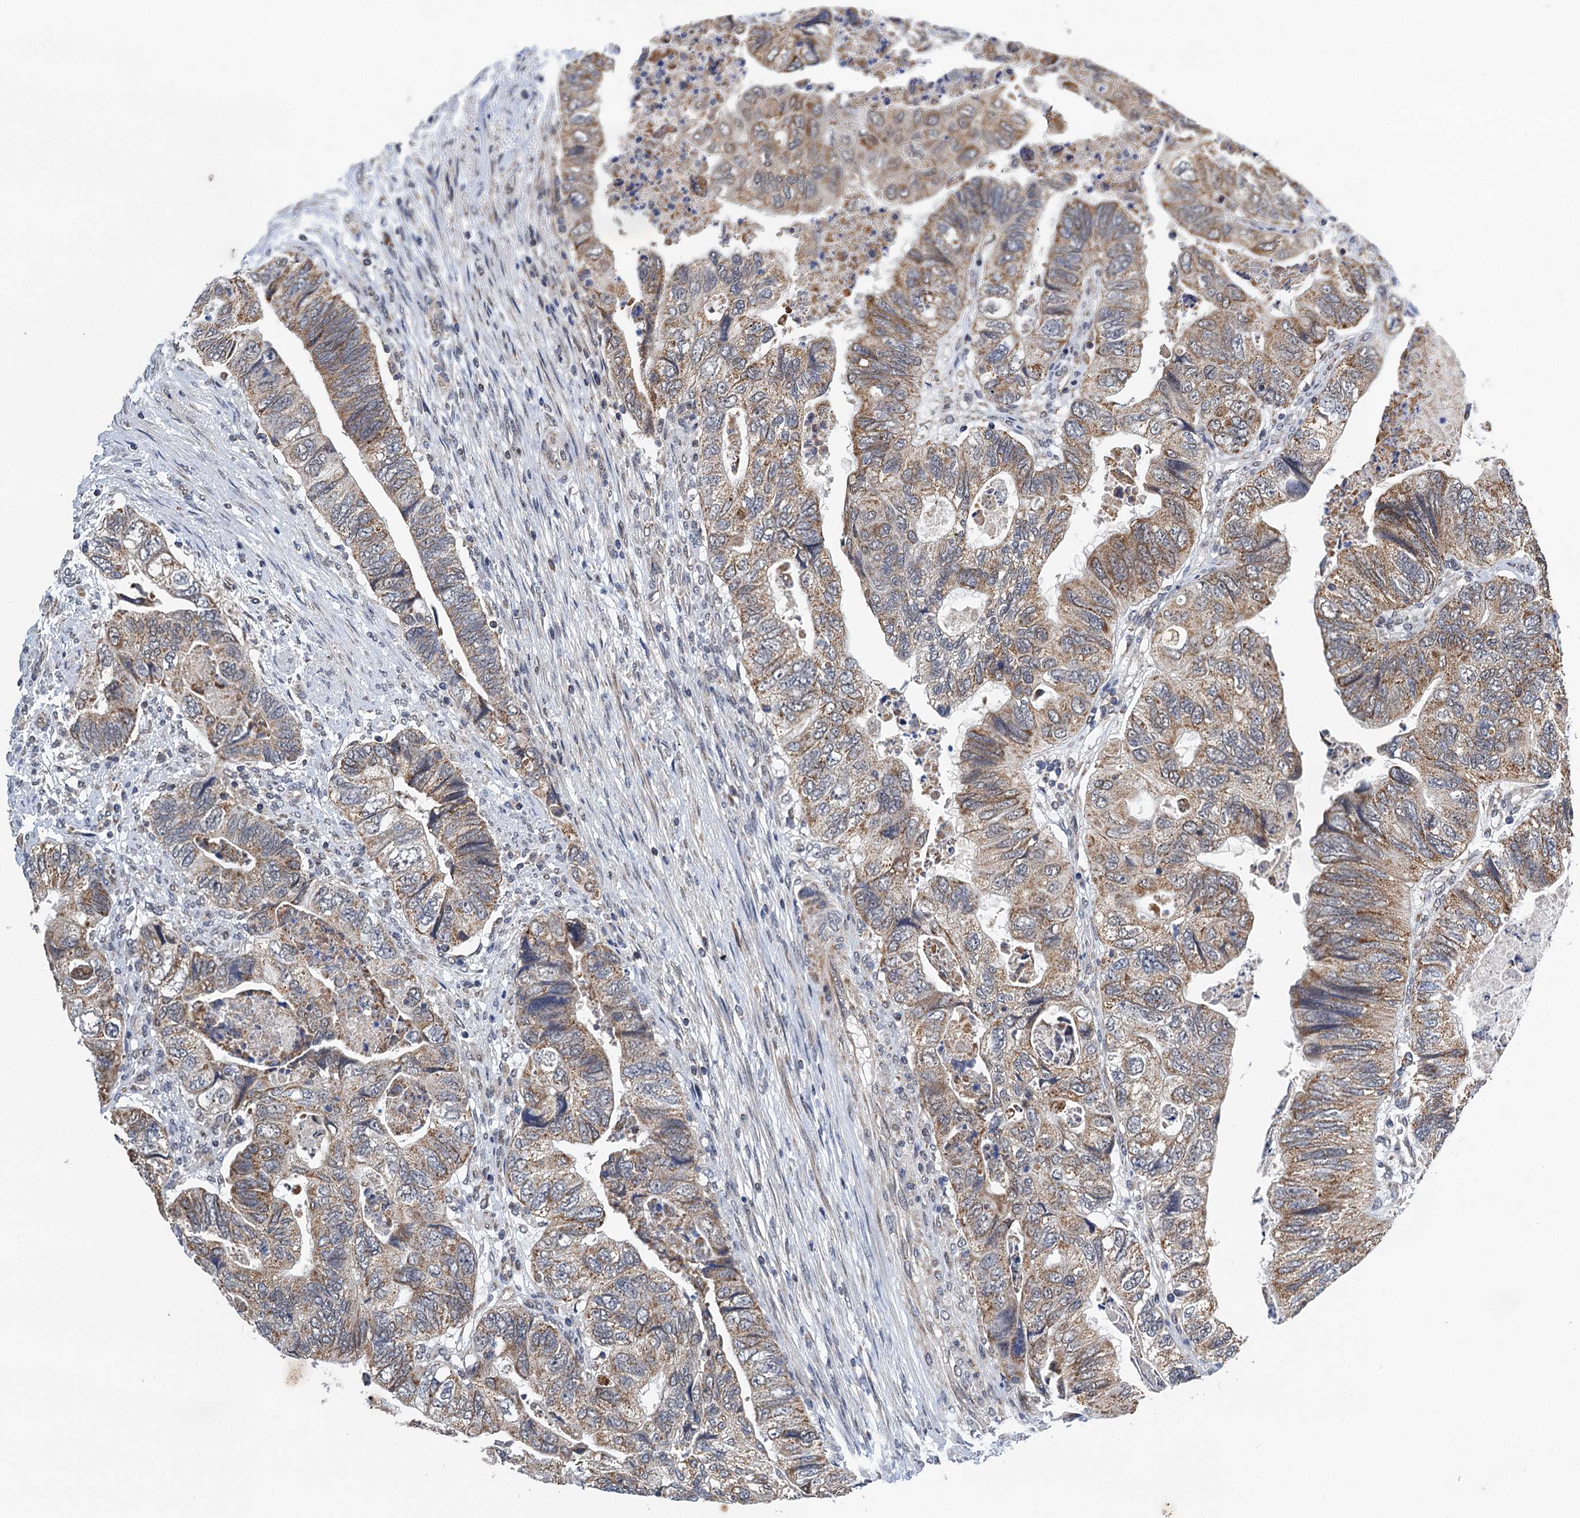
{"staining": {"intensity": "moderate", "quantity": ">75%", "location": "cytoplasmic/membranous"}, "tissue": "colorectal cancer", "cell_type": "Tumor cells", "image_type": "cancer", "snomed": [{"axis": "morphology", "description": "Adenocarcinoma, NOS"}, {"axis": "topography", "description": "Rectum"}], "caption": "Adenocarcinoma (colorectal) tissue shows moderate cytoplasmic/membranous positivity in approximately >75% of tumor cells Immunohistochemistry stains the protein of interest in brown and the nuclei are stained blue.", "gene": "CMPK2", "patient": {"sex": "male", "age": 63}}